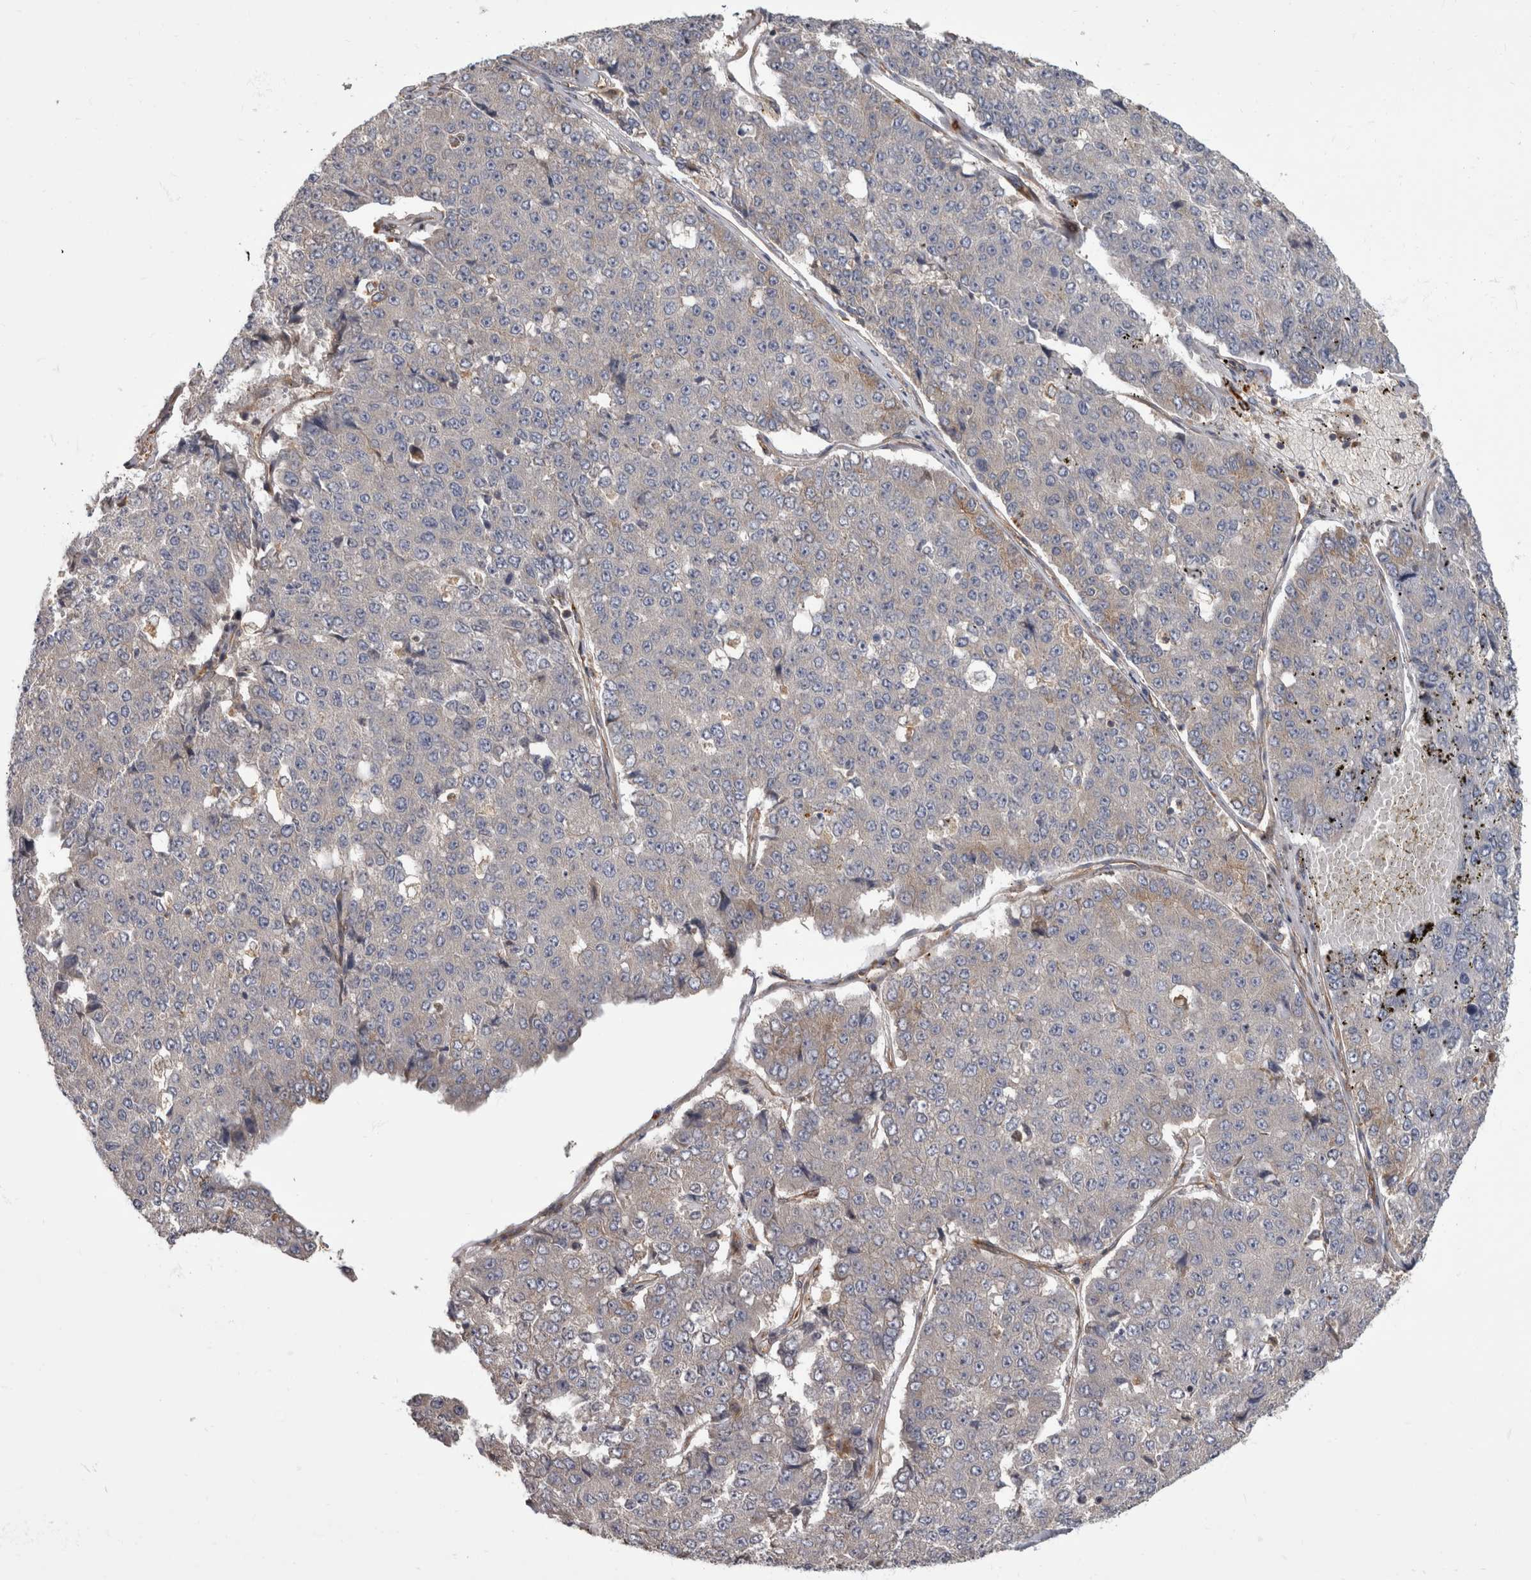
{"staining": {"intensity": "negative", "quantity": "none", "location": "none"}, "tissue": "pancreatic cancer", "cell_type": "Tumor cells", "image_type": "cancer", "snomed": [{"axis": "morphology", "description": "Adenocarcinoma, NOS"}, {"axis": "topography", "description": "Pancreas"}], "caption": "DAB (3,3'-diaminobenzidine) immunohistochemical staining of human pancreatic cancer reveals no significant expression in tumor cells. (DAB IHC, high magnification).", "gene": "HOOK3", "patient": {"sex": "male", "age": 50}}